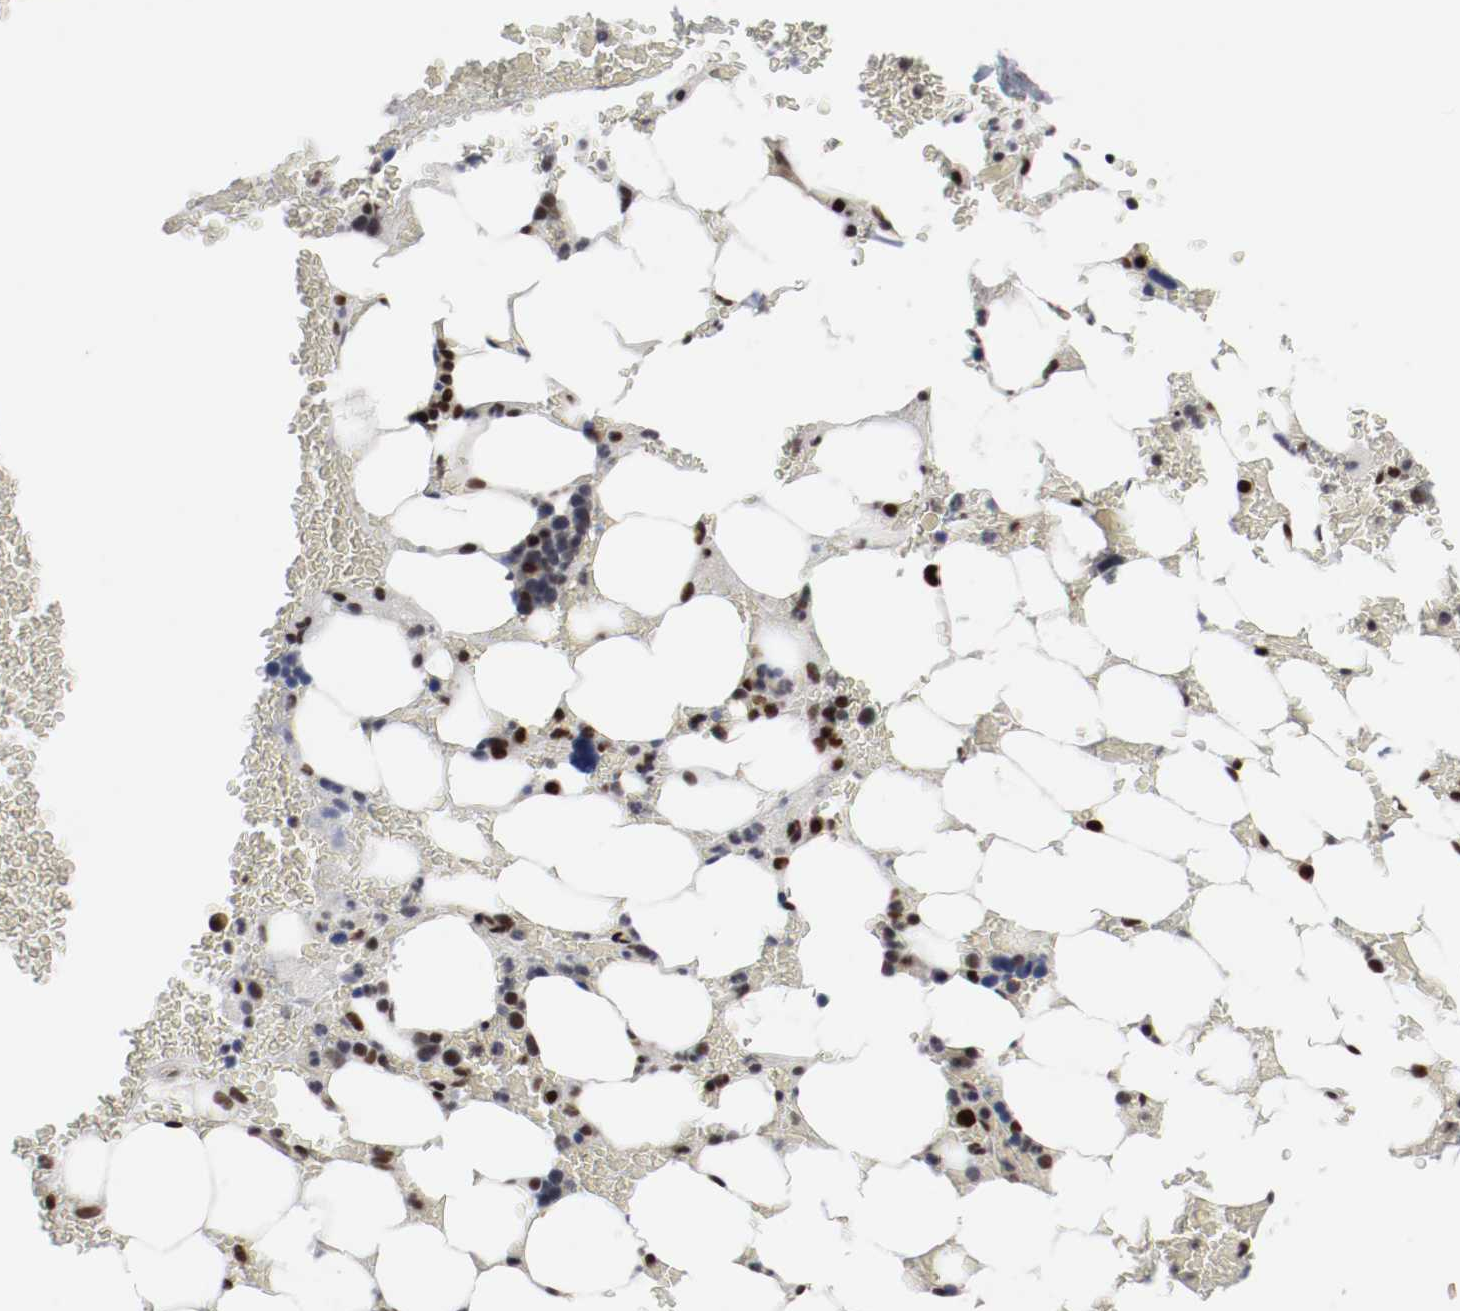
{"staining": {"intensity": "strong", "quantity": "25%-75%", "location": "nuclear"}, "tissue": "bone marrow", "cell_type": "Hematopoietic cells", "image_type": "normal", "snomed": [{"axis": "morphology", "description": "Normal tissue, NOS"}, {"axis": "topography", "description": "Bone marrow"}], "caption": "Immunohistochemistry histopathology image of normal bone marrow: bone marrow stained using IHC reveals high levels of strong protein expression localized specifically in the nuclear of hematopoietic cells, appearing as a nuclear brown color.", "gene": "MEF2D", "patient": {"sex": "female", "age": 73}}